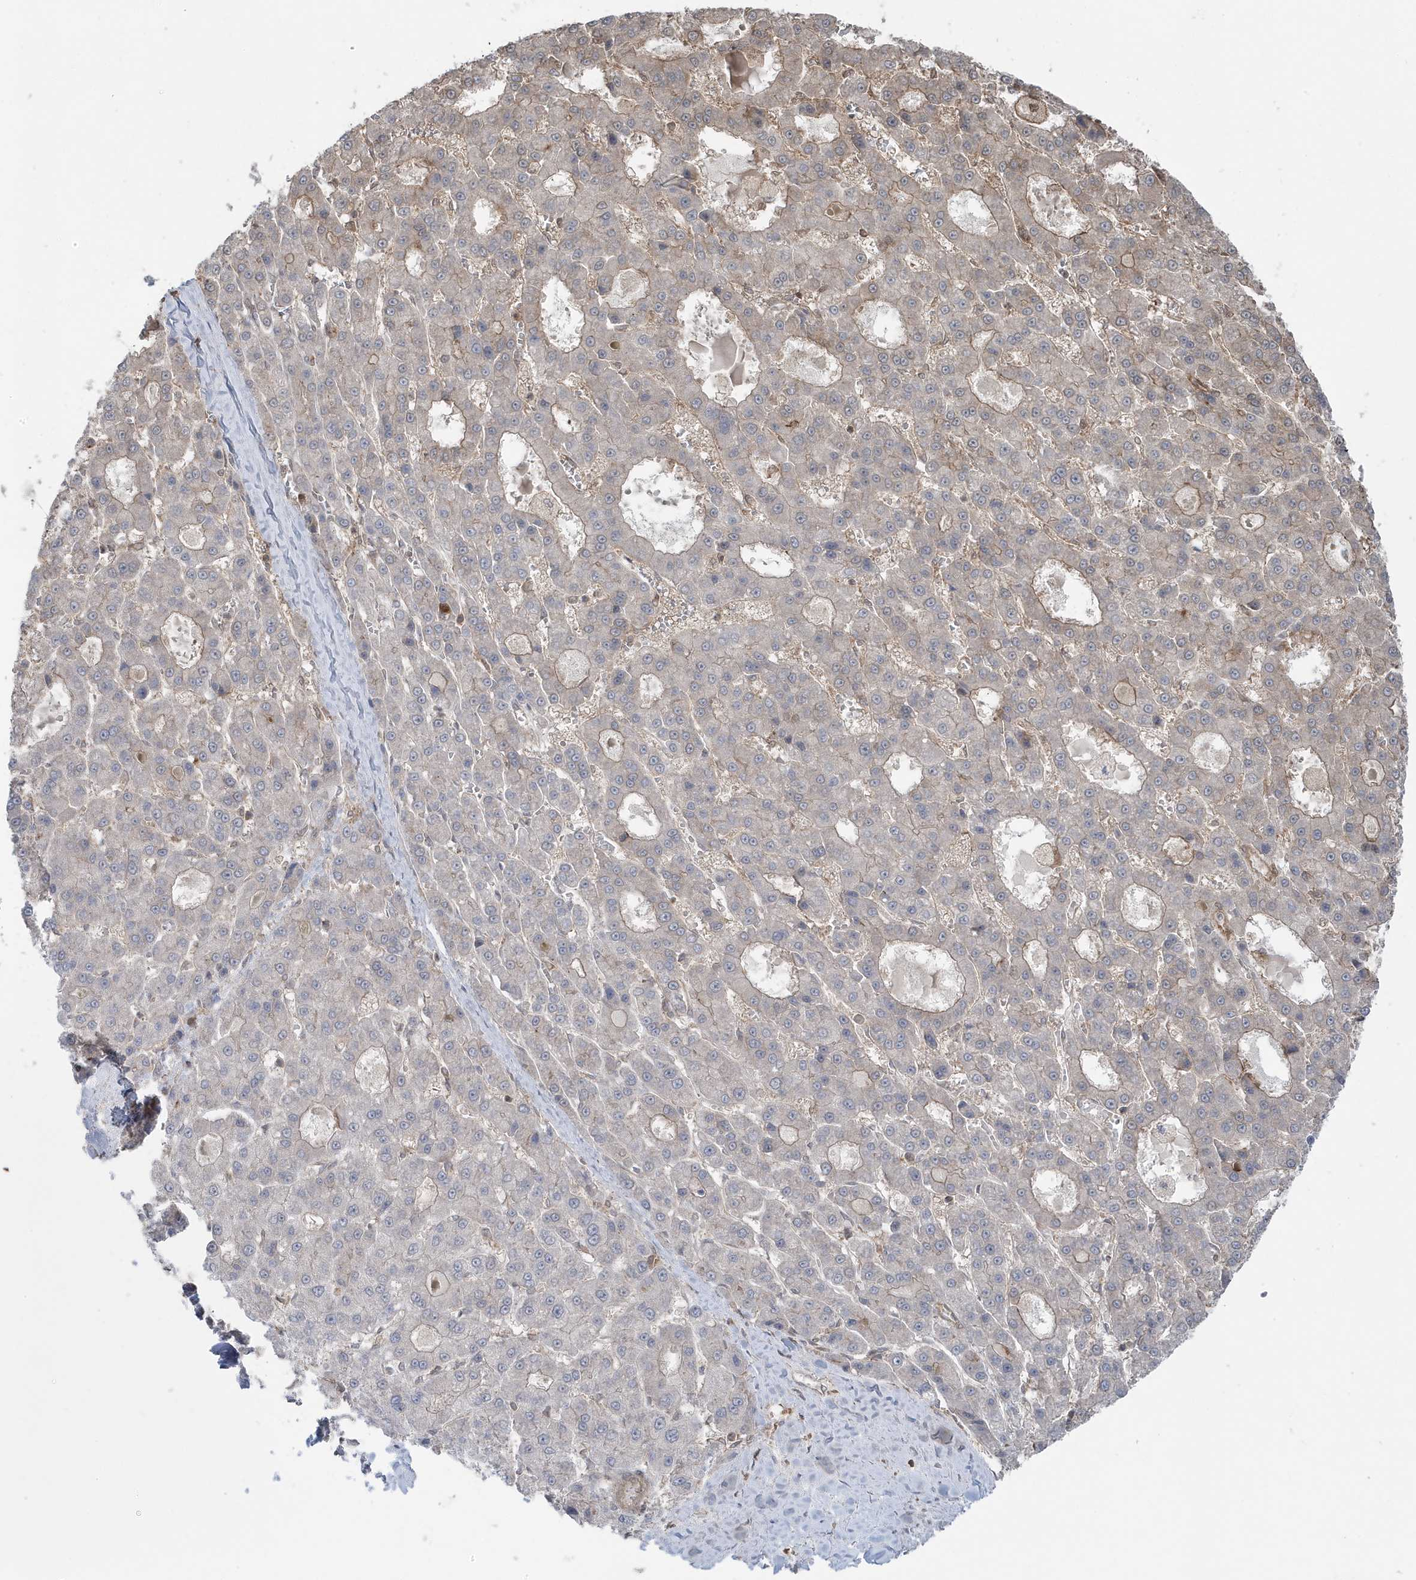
{"staining": {"intensity": "weak", "quantity": "<25%", "location": "cytoplasmic/membranous"}, "tissue": "liver cancer", "cell_type": "Tumor cells", "image_type": "cancer", "snomed": [{"axis": "morphology", "description": "Carcinoma, Hepatocellular, NOS"}, {"axis": "topography", "description": "Liver"}], "caption": "IHC of liver hepatocellular carcinoma displays no positivity in tumor cells.", "gene": "MAPK1IP1L", "patient": {"sex": "male", "age": 70}}